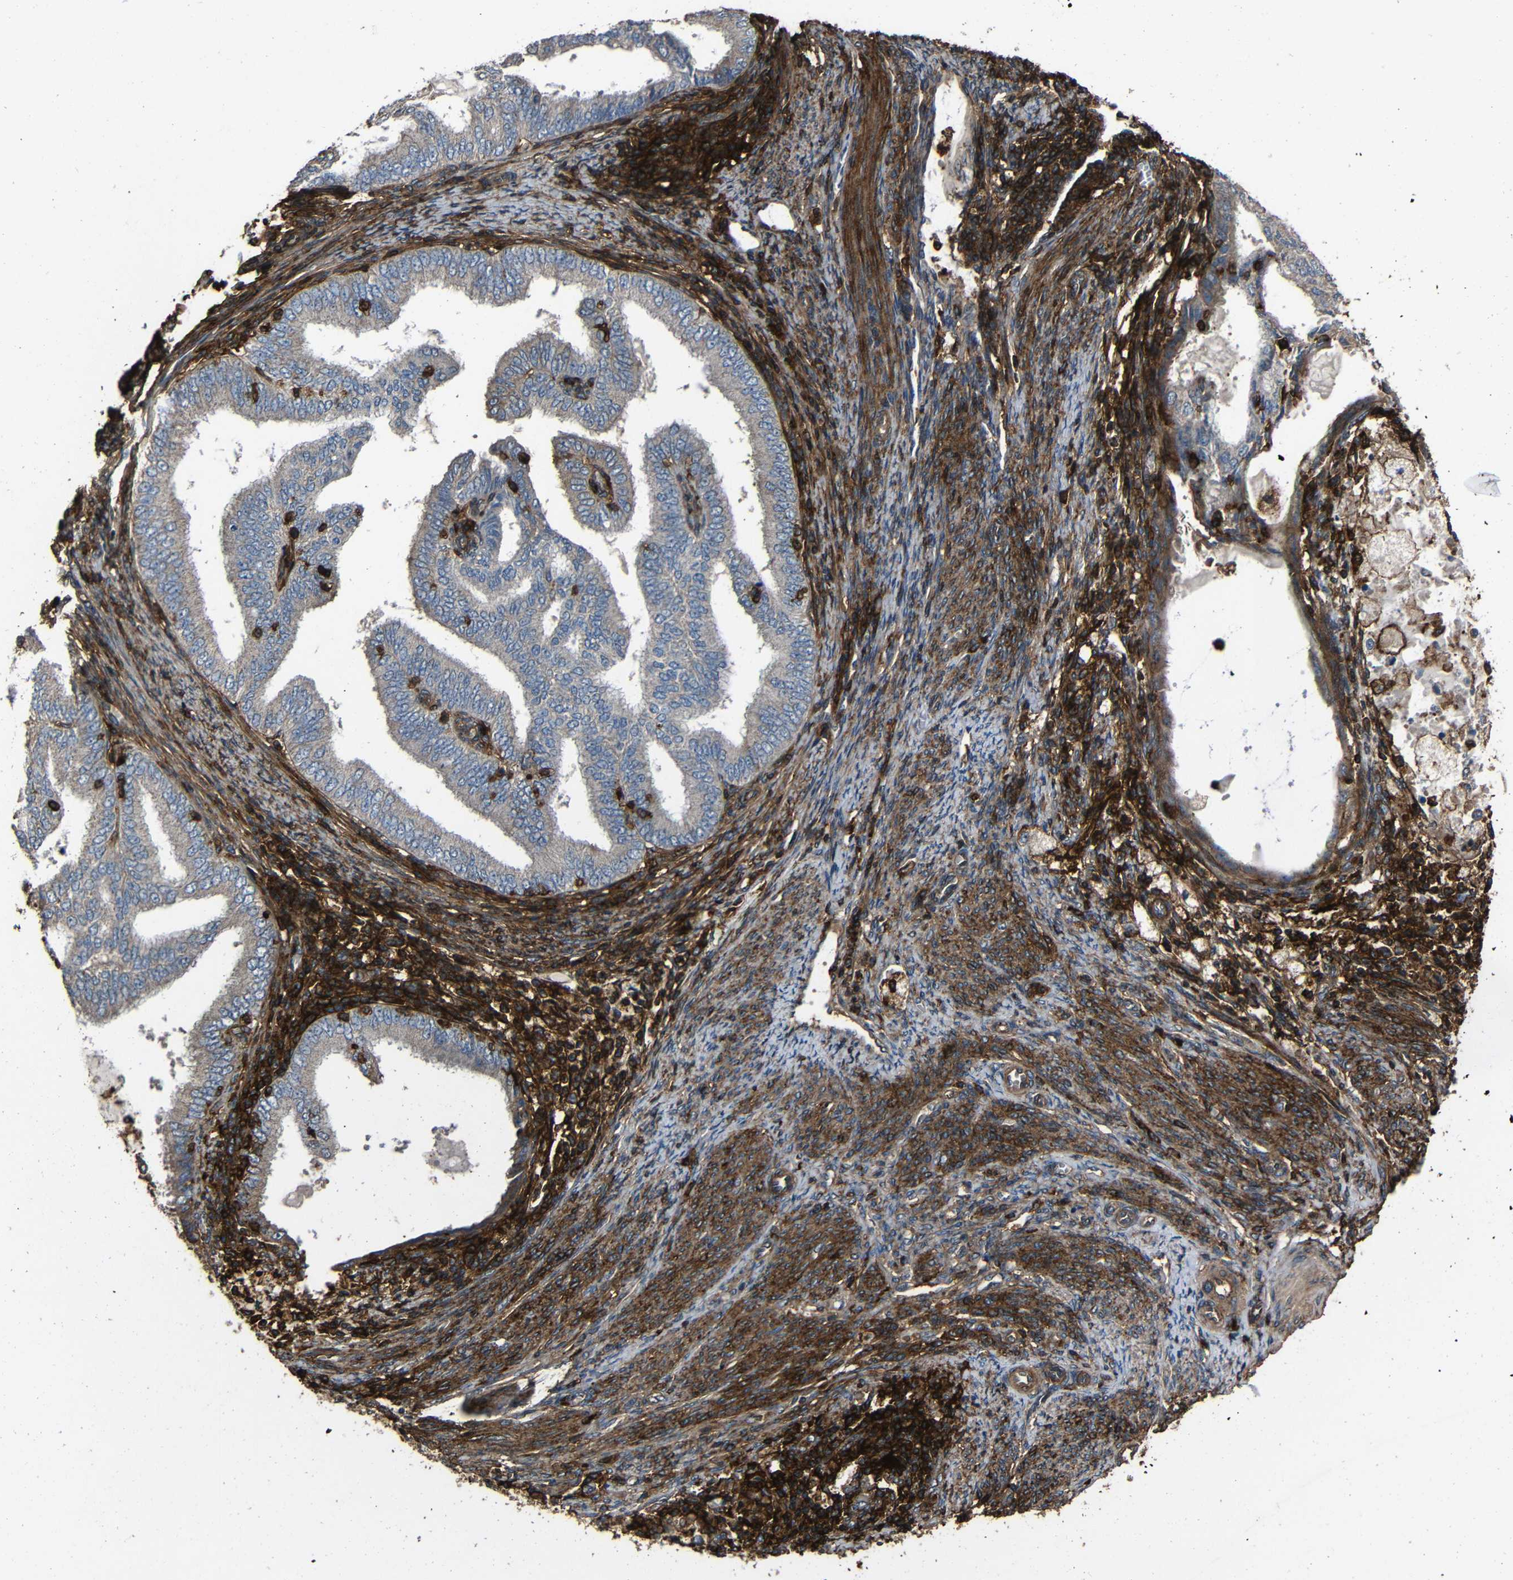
{"staining": {"intensity": "moderate", "quantity": "<25%", "location": "cytoplasmic/membranous"}, "tissue": "endometrial cancer", "cell_type": "Tumor cells", "image_type": "cancer", "snomed": [{"axis": "morphology", "description": "Adenocarcinoma, NOS"}, {"axis": "topography", "description": "Endometrium"}], "caption": "Moderate cytoplasmic/membranous staining is identified in approximately <25% of tumor cells in adenocarcinoma (endometrial).", "gene": "ADGRE5", "patient": {"sex": "female", "age": 58}}